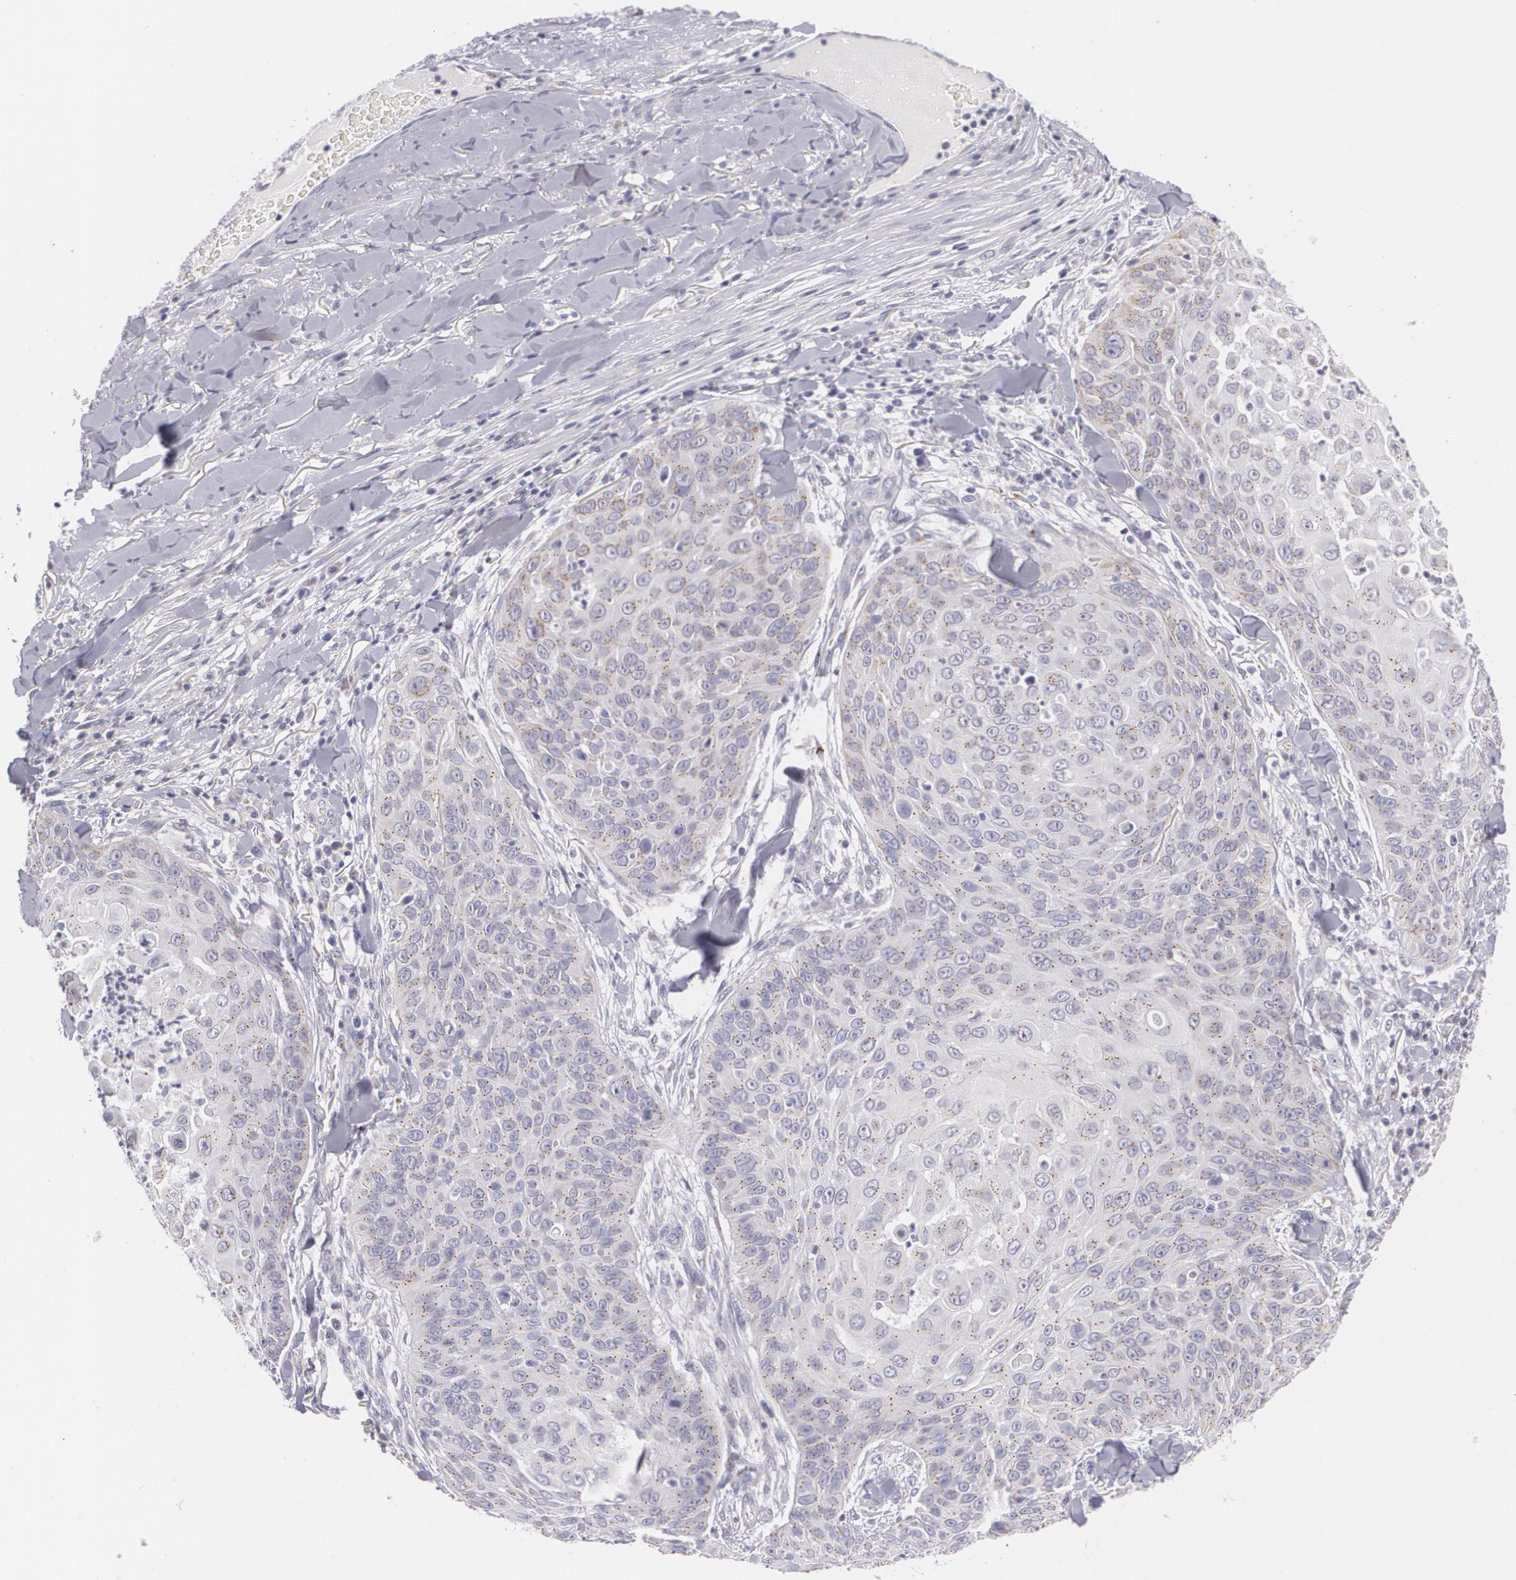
{"staining": {"intensity": "weak", "quantity": ">75%", "location": "cytoplasmic/membranous"}, "tissue": "skin cancer", "cell_type": "Tumor cells", "image_type": "cancer", "snomed": [{"axis": "morphology", "description": "Squamous cell carcinoma, NOS"}, {"axis": "topography", "description": "Skin"}], "caption": "Immunohistochemistry (IHC) of skin squamous cell carcinoma demonstrates low levels of weak cytoplasmic/membranous staining in approximately >75% of tumor cells.", "gene": "CILK1", "patient": {"sex": "male", "age": 82}}